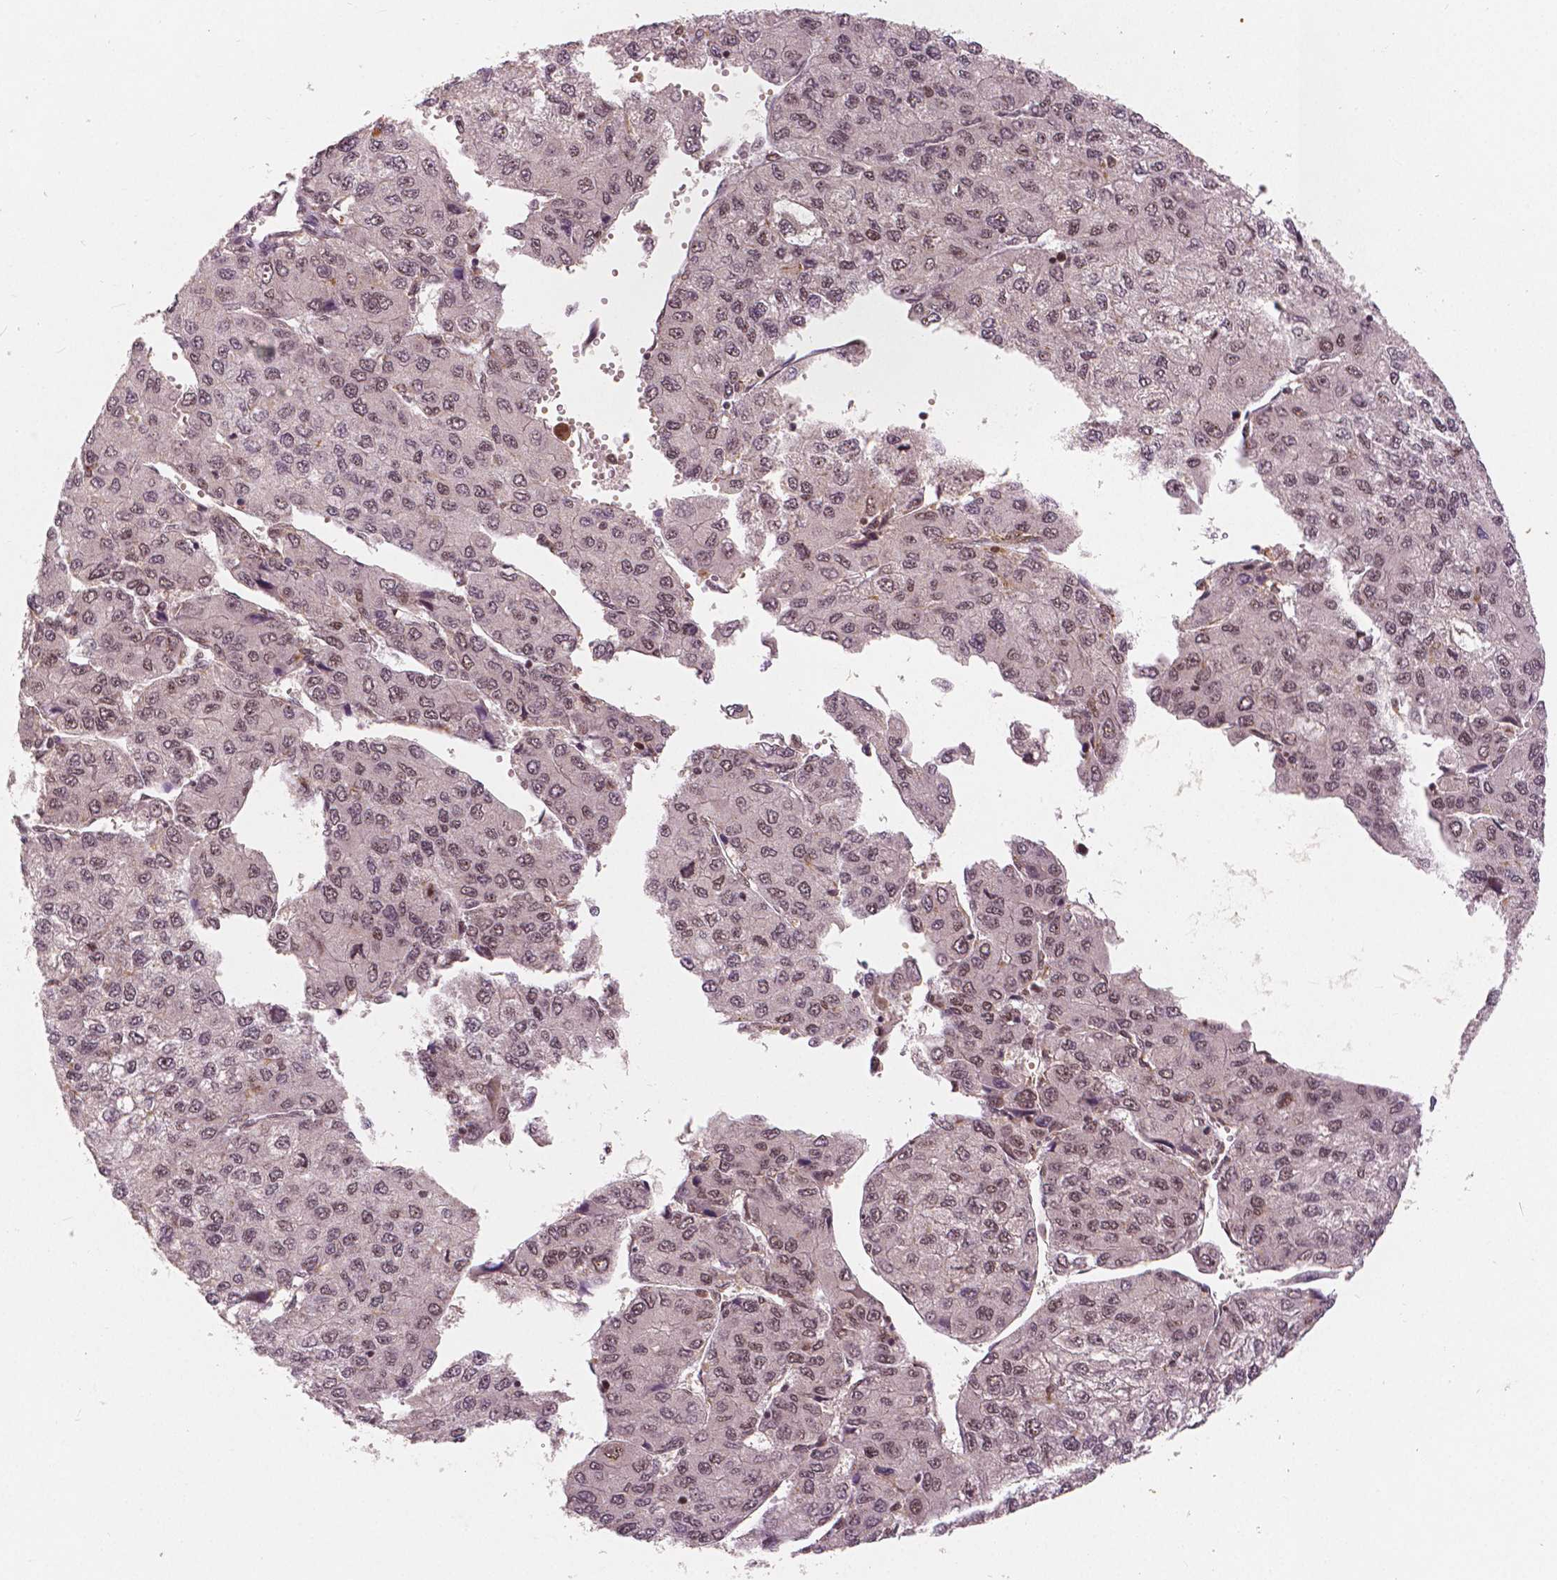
{"staining": {"intensity": "weak", "quantity": ">75%", "location": "nuclear"}, "tissue": "liver cancer", "cell_type": "Tumor cells", "image_type": "cancer", "snomed": [{"axis": "morphology", "description": "Carcinoma, Hepatocellular, NOS"}, {"axis": "topography", "description": "Liver"}], "caption": "This photomicrograph demonstrates immunohistochemistry staining of human hepatocellular carcinoma (liver), with low weak nuclear staining in about >75% of tumor cells.", "gene": "NSD2", "patient": {"sex": "female", "age": 66}}